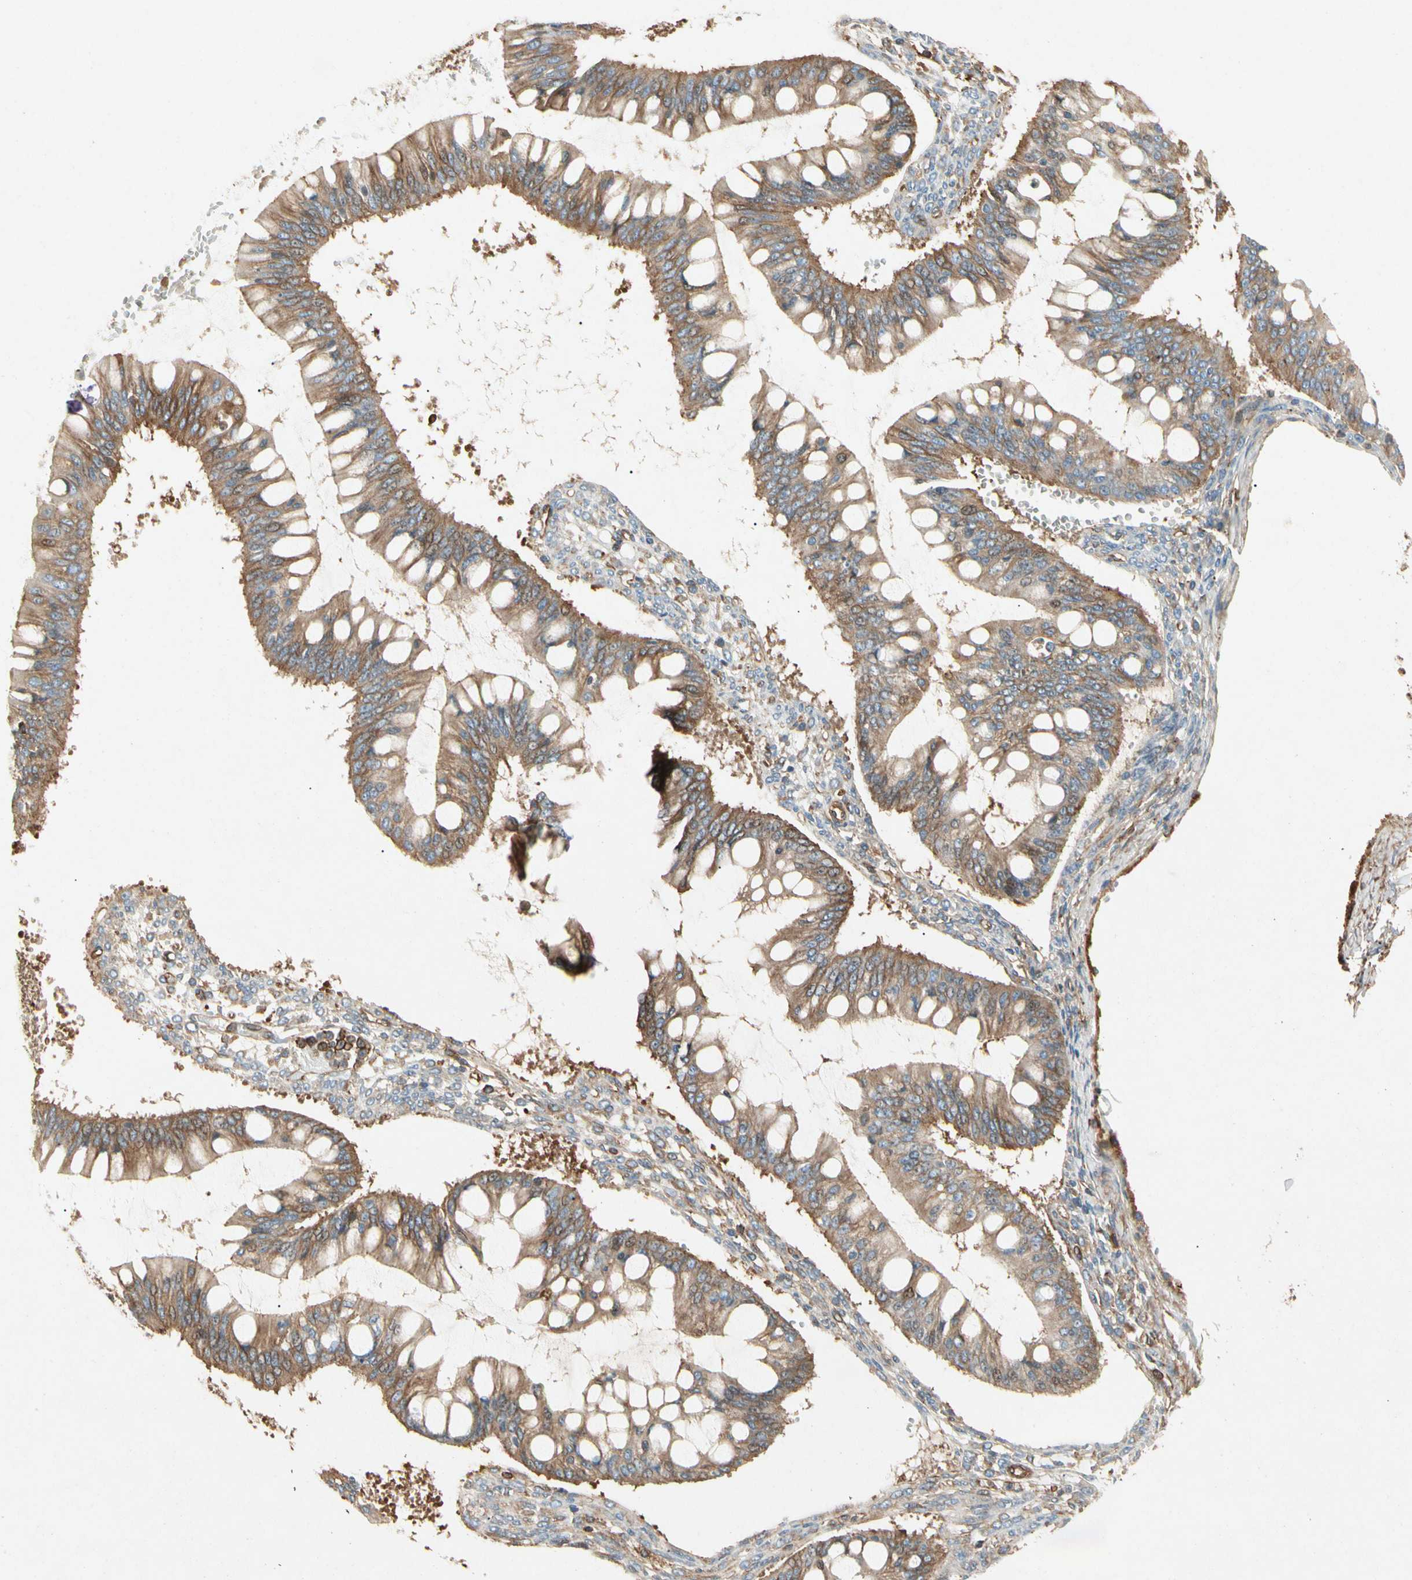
{"staining": {"intensity": "moderate", "quantity": ">75%", "location": "cytoplasmic/membranous"}, "tissue": "ovarian cancer", "cell_type": "Tumor cells", "image_type": "cancer", "snomed": [{"axis": "morphology", "description": "Cystadenocarcinoma, mucinous, NOS"}, {"axis": "topography", "description": "Ovary"}], "caption": "There is medium levels of moderate cytoplasmic/membranous positivity in tumor cells of ovarian cancer, as demonstrated by immunohistochemical staining (brown color).", "gene": "ARPC2", "patient": {"sex": "female", "age": 73}}